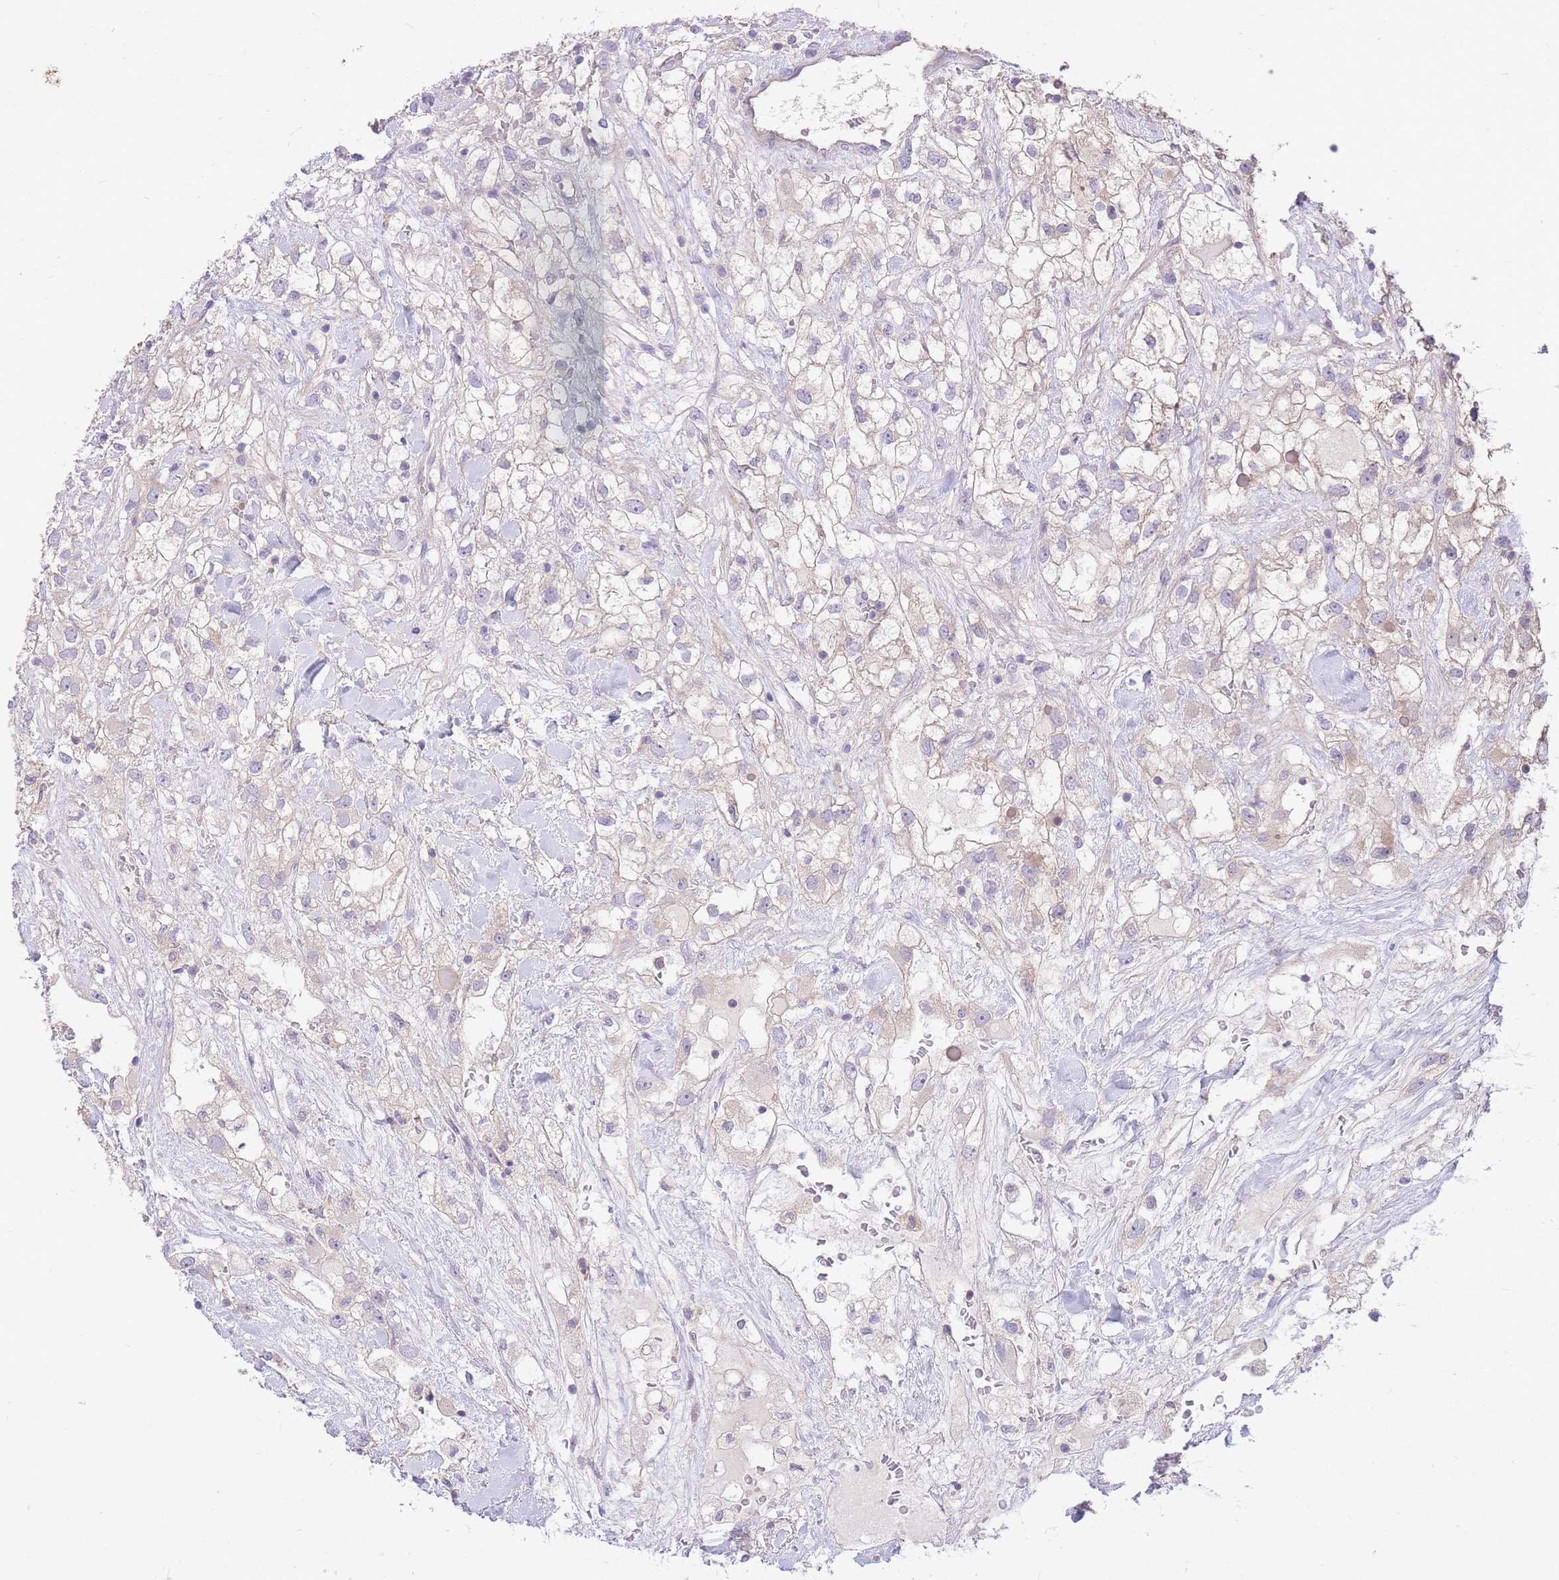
{"staining": {"intensity": "weak", "quantity": "<25%", "location": "cytoplasmic/membranous"}, "tissue": "renal cancer", "cell_type": "Tumor cells", "image_type": "cancer", "snomed": [{"axis": "morphology", "description": "Adenocarcinoma, NOS"}, {"axis": "topography", "description": "Kidney"}], "caption": "This is an immunohistochemistry (IHC) micrograph of adenocarcinoma (renal). There is no staining in tumor cells.", "gene": "OR5T1", "patient": {"sex": "male", "age": 59}}